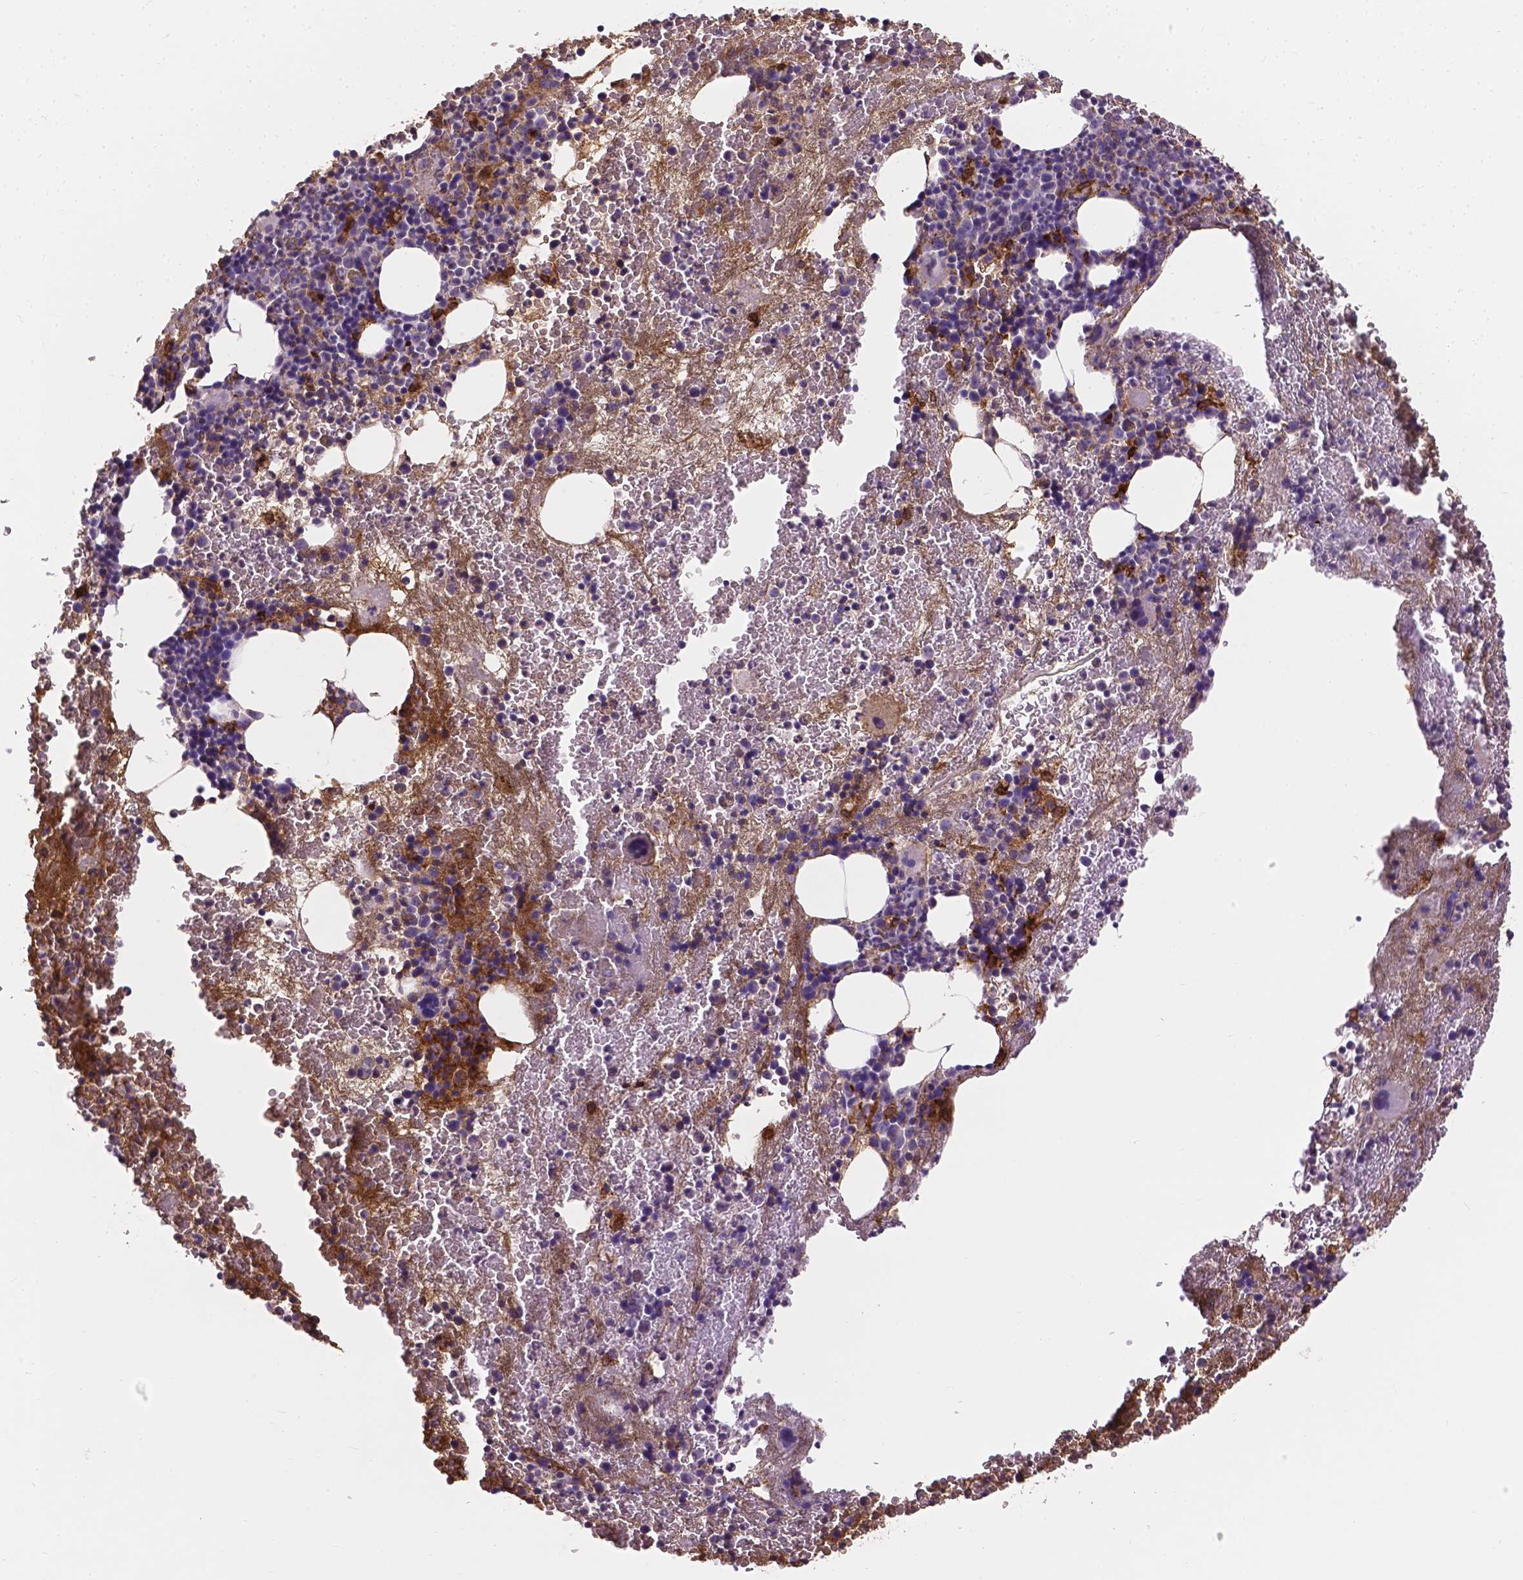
{"staining": {"intensity": "strong", "quantity": "<25%", "location": "cytoplasmic/membranous"}, "tissue": "bone marrow", "cell_type": "Hematopoietic cells", "image_type": "normal", "snomed": [{"axis": "morphology", "description": "Normal tissue, NOS"}, {"axis": "topography", "description": "Bone marrow"}], "caption": "The image shows staining of unremarkable bone marrow, revealing strong cytoplasmic/membranous protein staining (brown color) within hematopoietic cells. (IHC, brightfield microscopy, high magnification).", "gene": "APOE", "patient": {"sex": "male", "age": 44}}